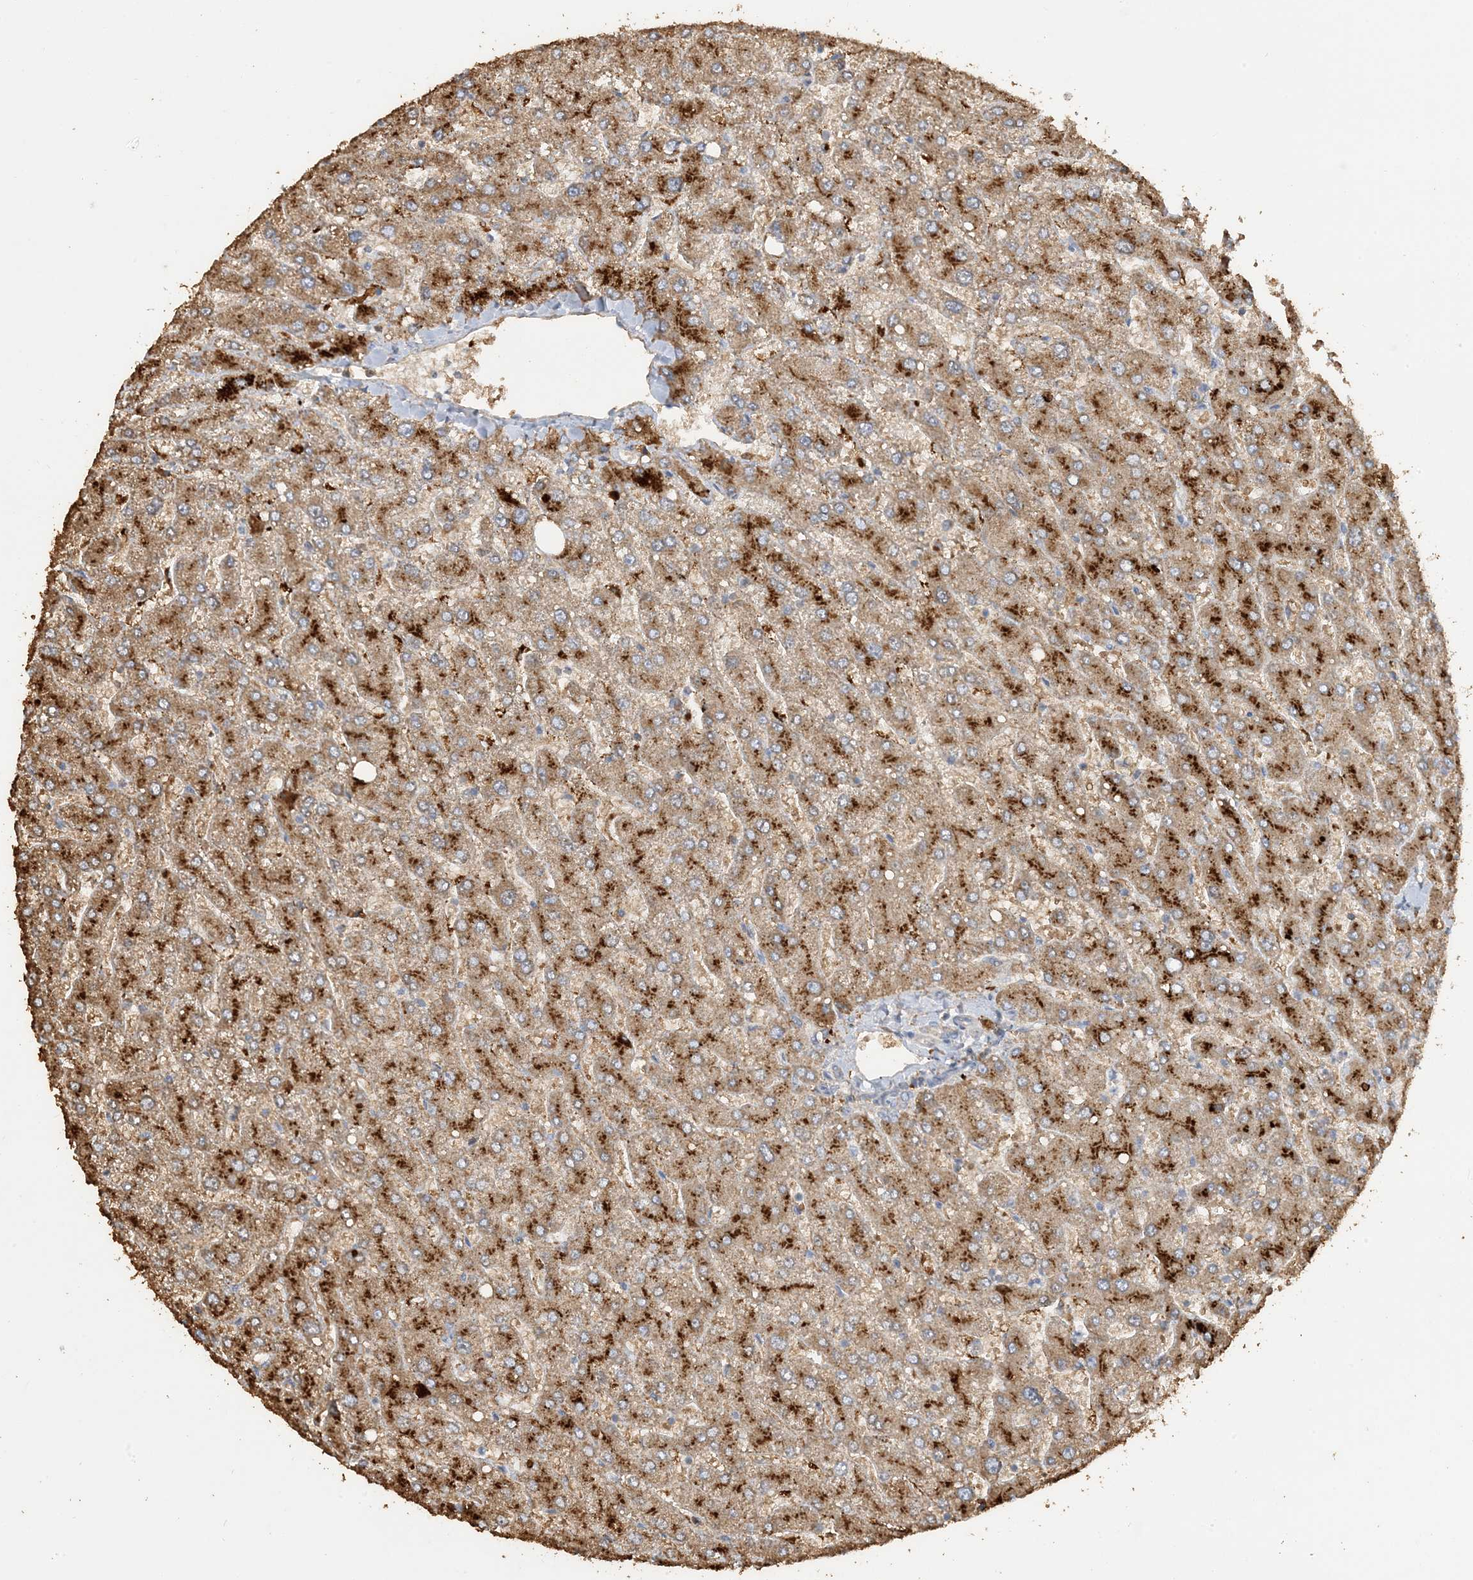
{"staining": {"intensity": "weak", "quantity": "25%-75%", "location": "cytoplasmic/membranous"}, "tissue": "liver", "cell_type": "Cholangiocytes", "image_type": "normal", "snomed": [{"axis": "morphology", "description": "Normal tissue, NOS"}, {"axis": "topography", "description": "Liver"}], "caption": "There is low levels of weak cytoplasmic/membranous positivity in cholangiocytes of unremarkable liver, as demonstrated by immunohistochemical staining (brown color).", "gene": "SFMBT2", "patient": {"sex": "male", "age": 55}}